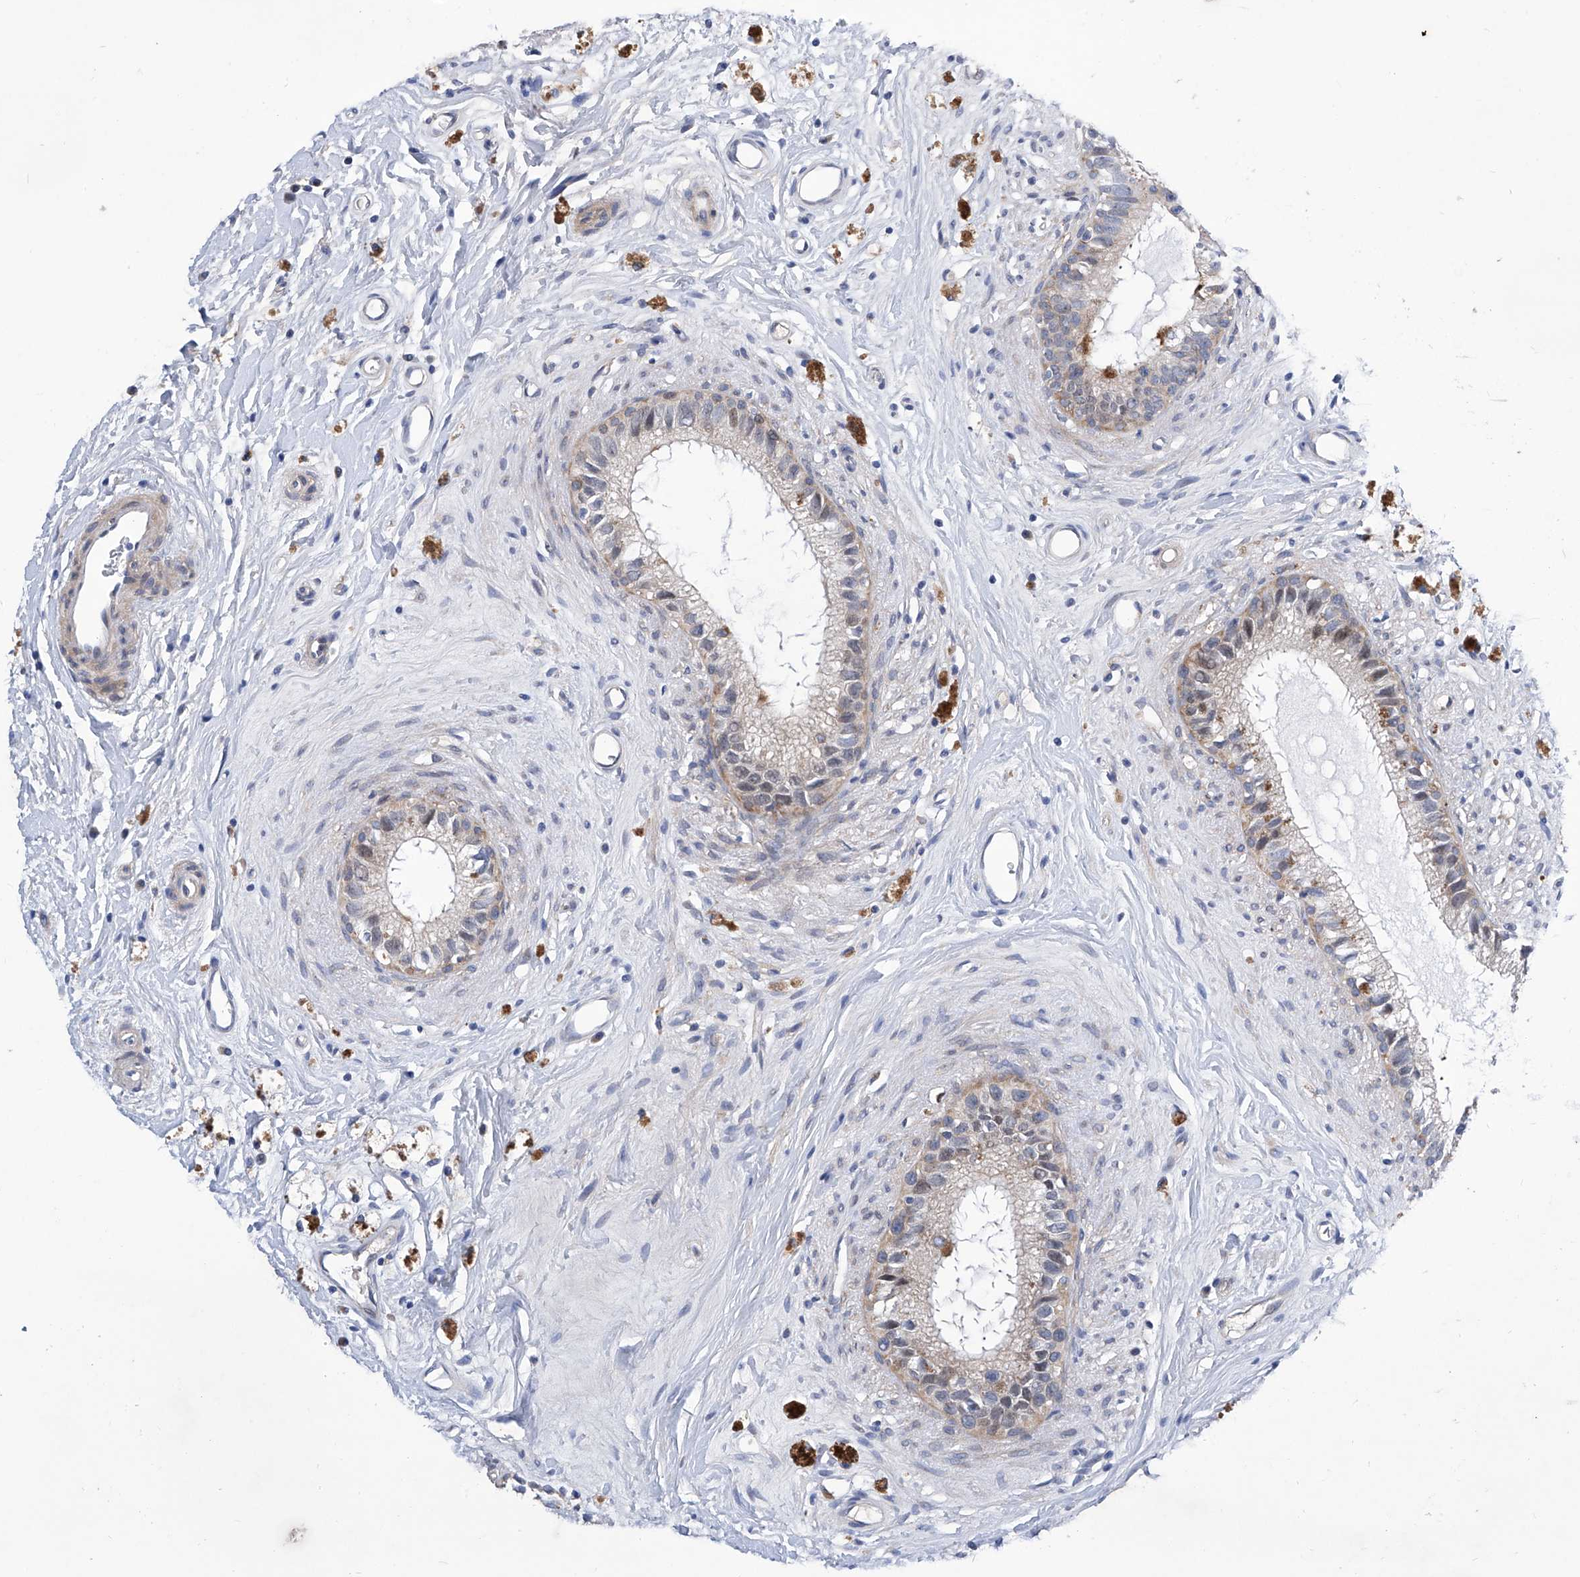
{"staining": {"intensity": "moderate", "quantity": "<25%", "location": "cytoplasmic/membranous"}, "tissue": "epididymis", "cell_type": "Glandular cells", "image_type": "normal", "snomed": [{"axis": "morphology", "description": "Normal tissue, NOS"}, {"axis": "topography", "description": "Epididymis"}], "caption": "High-power microscopy captured an IHC micrograph of unremarkable epididymis, revealing moderate cytoplasmic/membranous staining in approximately <25% of glandular cells.", "gene": "SRBD1", "patient": {"sex": "male", "age": 80}}